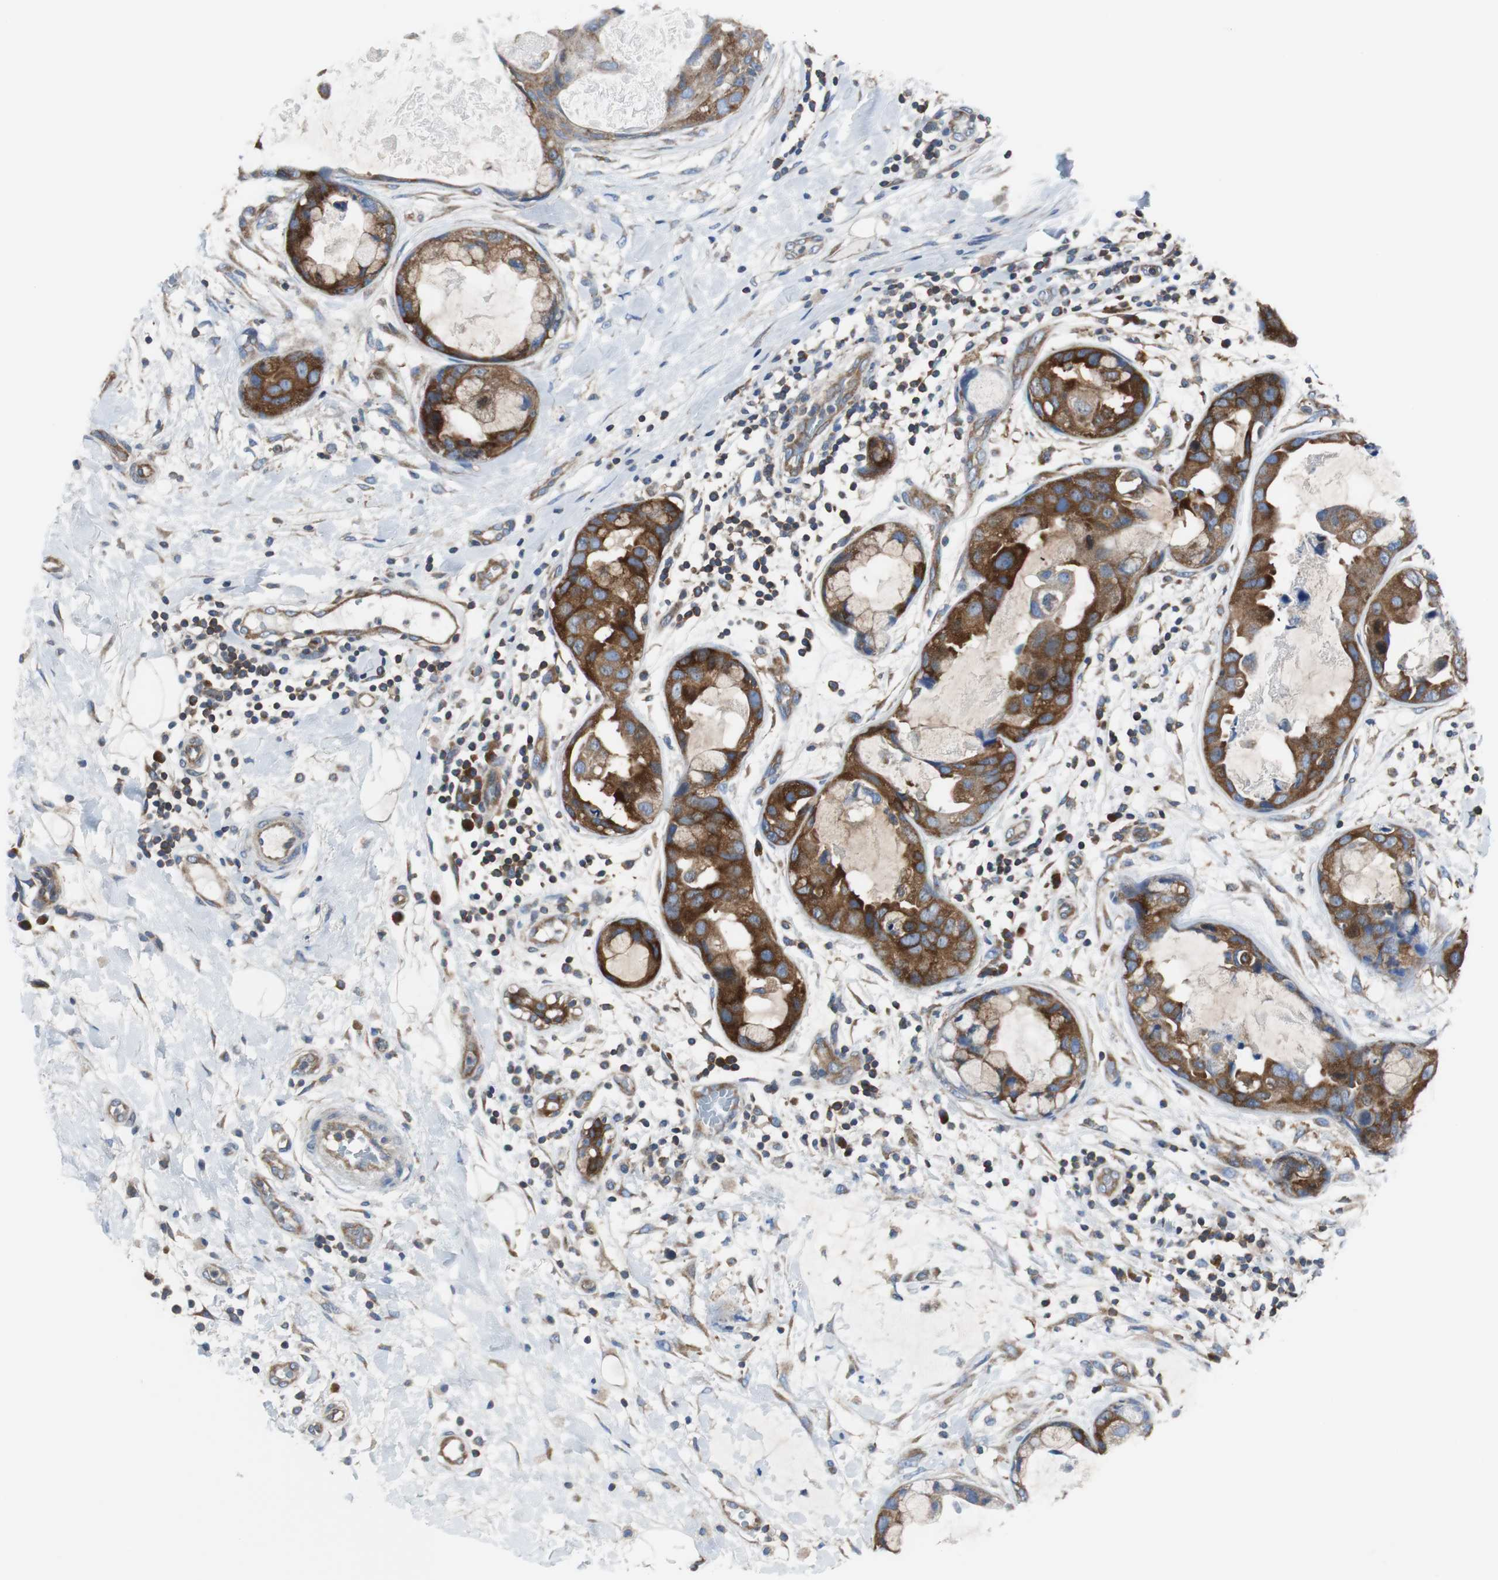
{"staining": {"intensity": "strong", "quantity": ">75%", "location": "cytoplasmic/membranous"}, "tissue": "breast cancer", "cell_type": "Tumor cells", "image_type": "cancer", "snomed": [{"axis": "morphology", "description": "Duct carcinoma"}, {"axis": "topography", "description": "Breast"}], "caption": "Approximately >75% of tumor cells in human breast intraductal carcinoma display strong cytoplasmic/membranous protein staining as visualized by brown immunohistochemical staining.", "gene": "BRAF", "patient": {"sex": "female", "age": 40}}